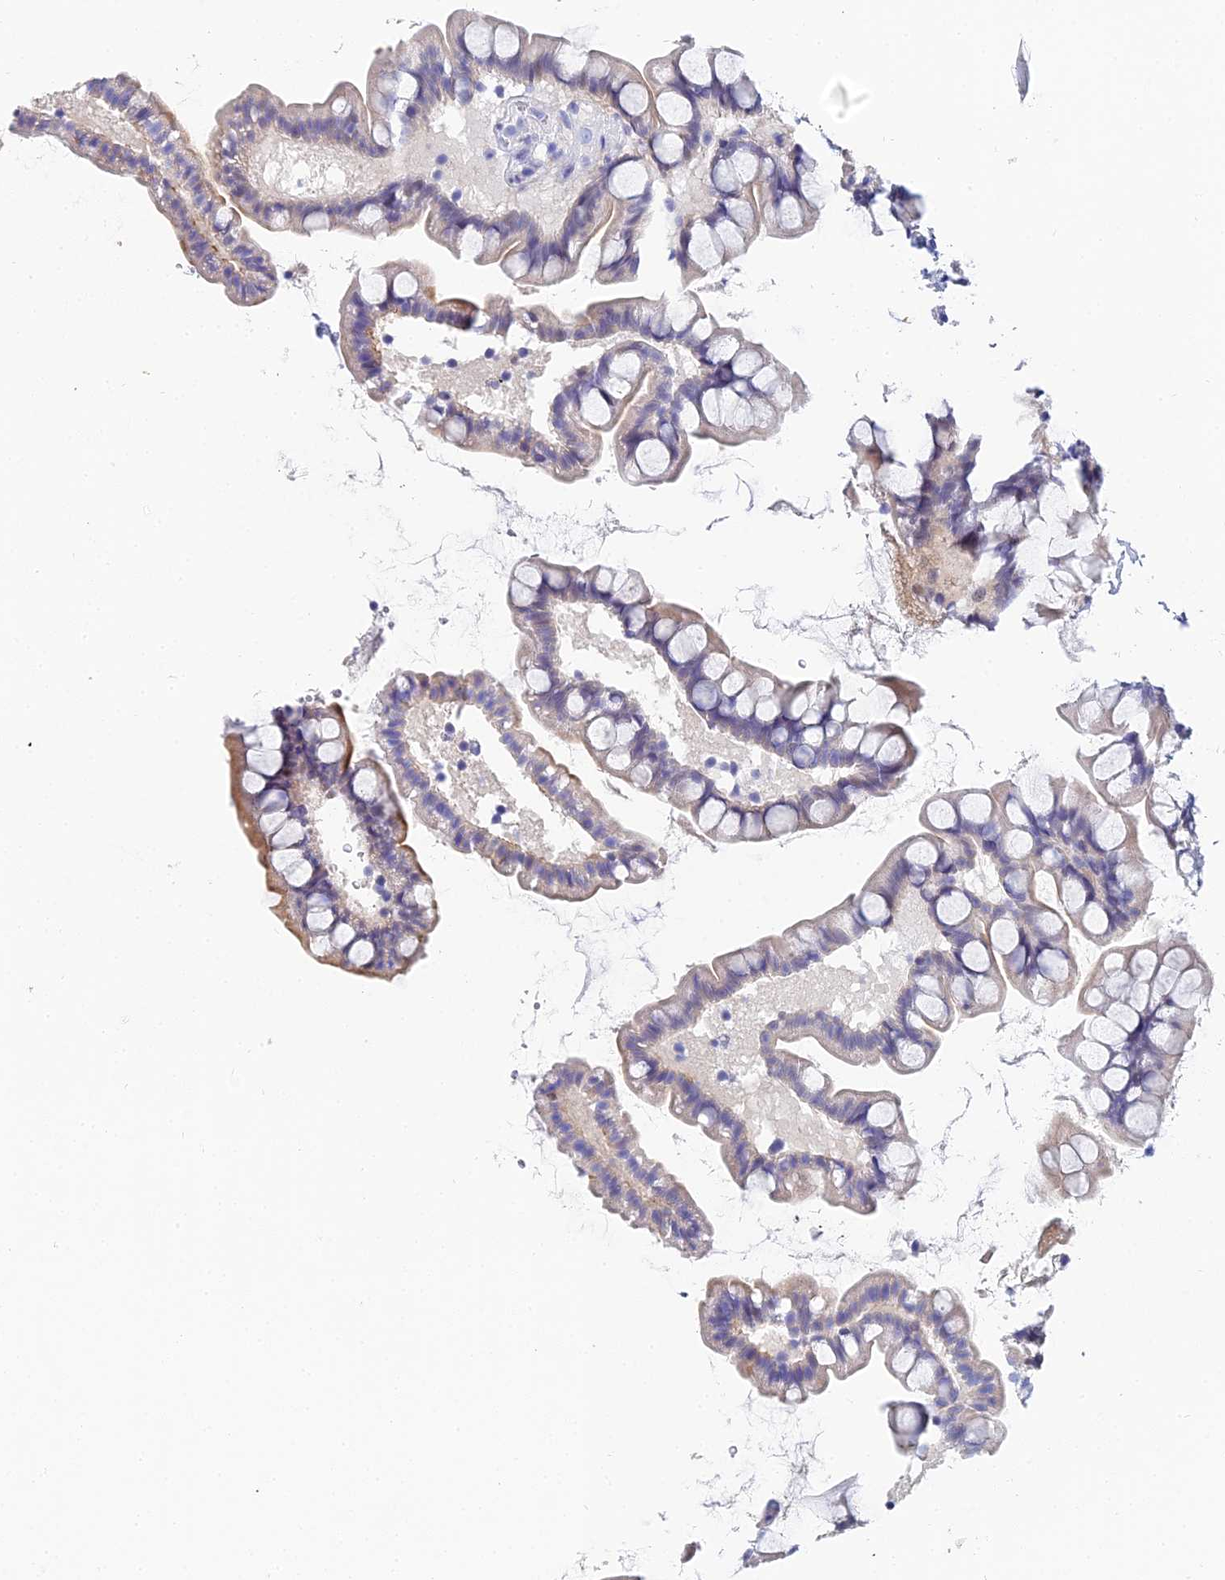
{"staining": {"intensity": "weak", "quantity": "<25%", "location": "cytoplasmic/membranous,nuclear"}, "tissue": "small intestine", "cell_type": "Glandular cells", "image_type": "normal", "snomed": [{"axis": "morphology", "description": "Normal tissue, NOS"}, {"axis": "topography", "description": "Small intestine"}], "caption": "Photomicrograph shows no protein staining in glandular cells of normal small intestine. The staining was performed using DAB to visualize the protein expression in brown, while the nuclei were stained in blue with hematoxylin (Magnification: 20x).", "gene": "OCM2", "patient": {"sex": "male", "age": 70}}